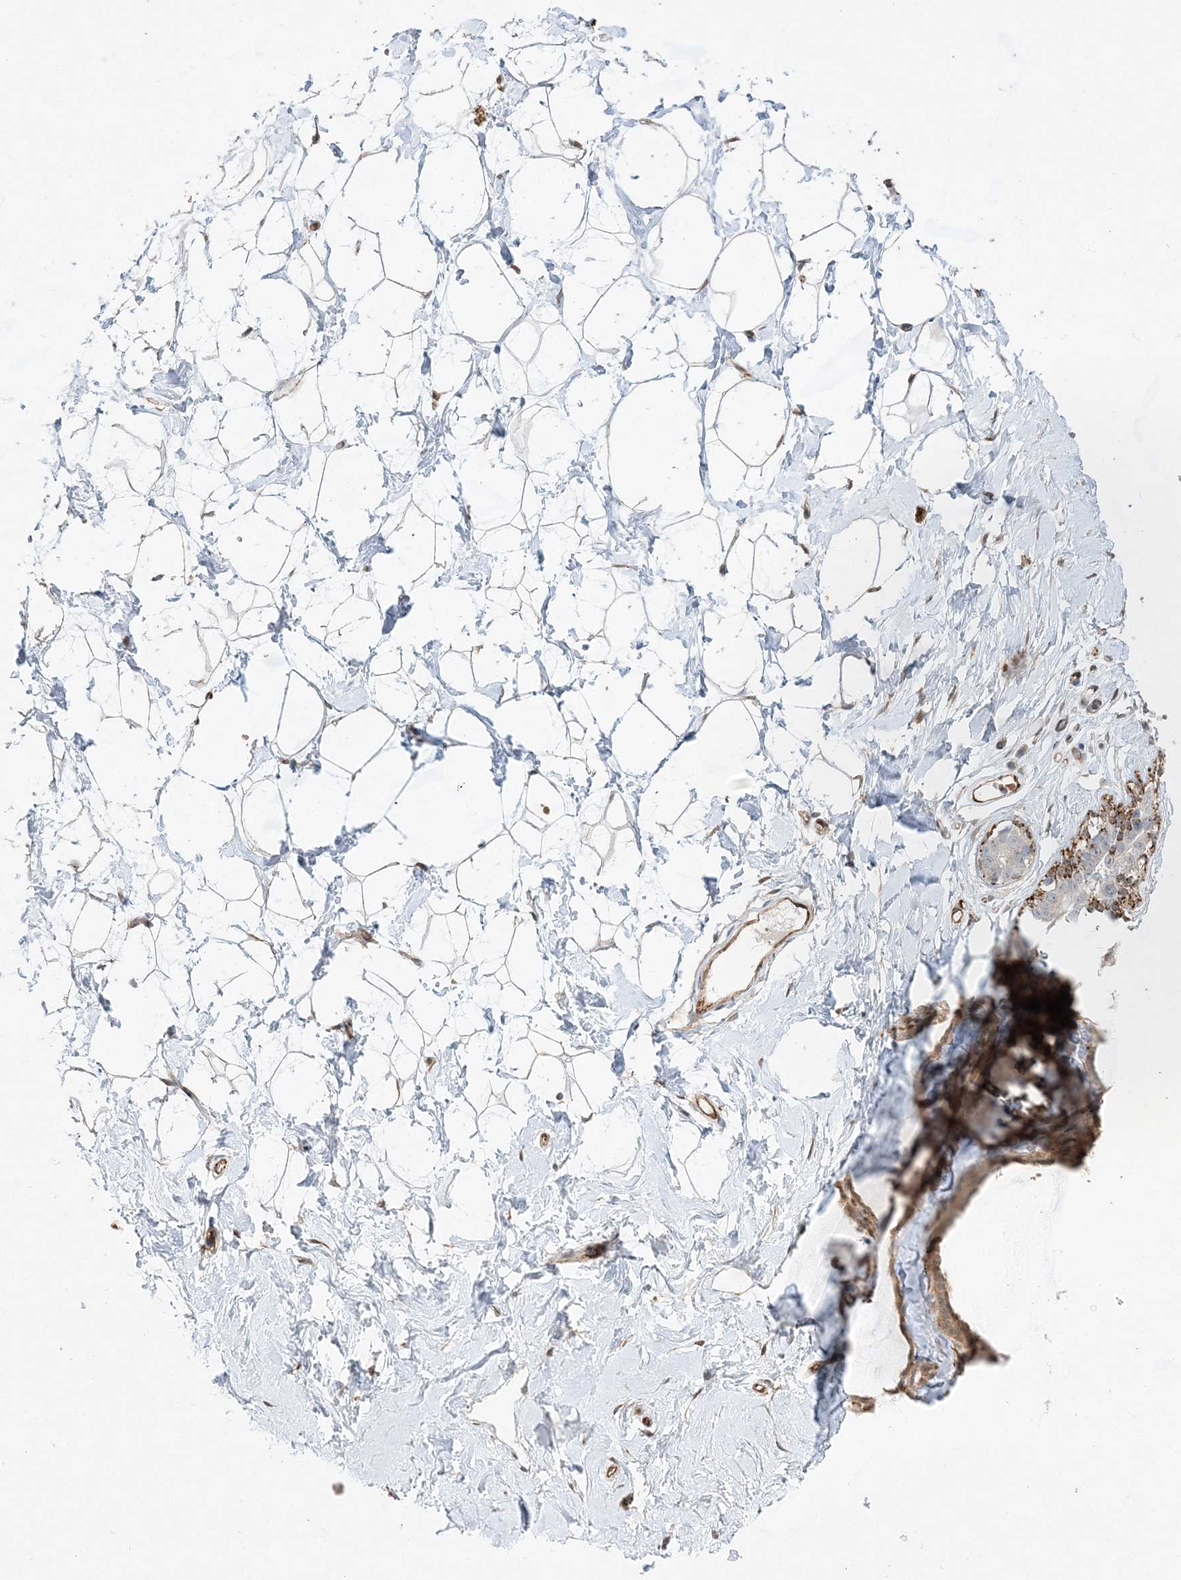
{"staining": {"intensity": "moderate", "quantity": "<25%", "location": "cytoplasmic/membranous"}, "tissue": "breast", "cell_type": "Adipocytes", "image_type": "normal", "snomed": [{"axis": "morphology", "description": "Normal tissue, NOS"}, {"axis": "morphology", "description": "Adenoma, NOS"}, {"axis": "topography", "description": "Breast"}], "caption": "Adipocytes exhibit low levels of moderate cytoplasmic/membranous positivity in about <25% of cells in normal human breast.", "gene": "INPP1", "patient": {"sex": "female", "age": 23}}